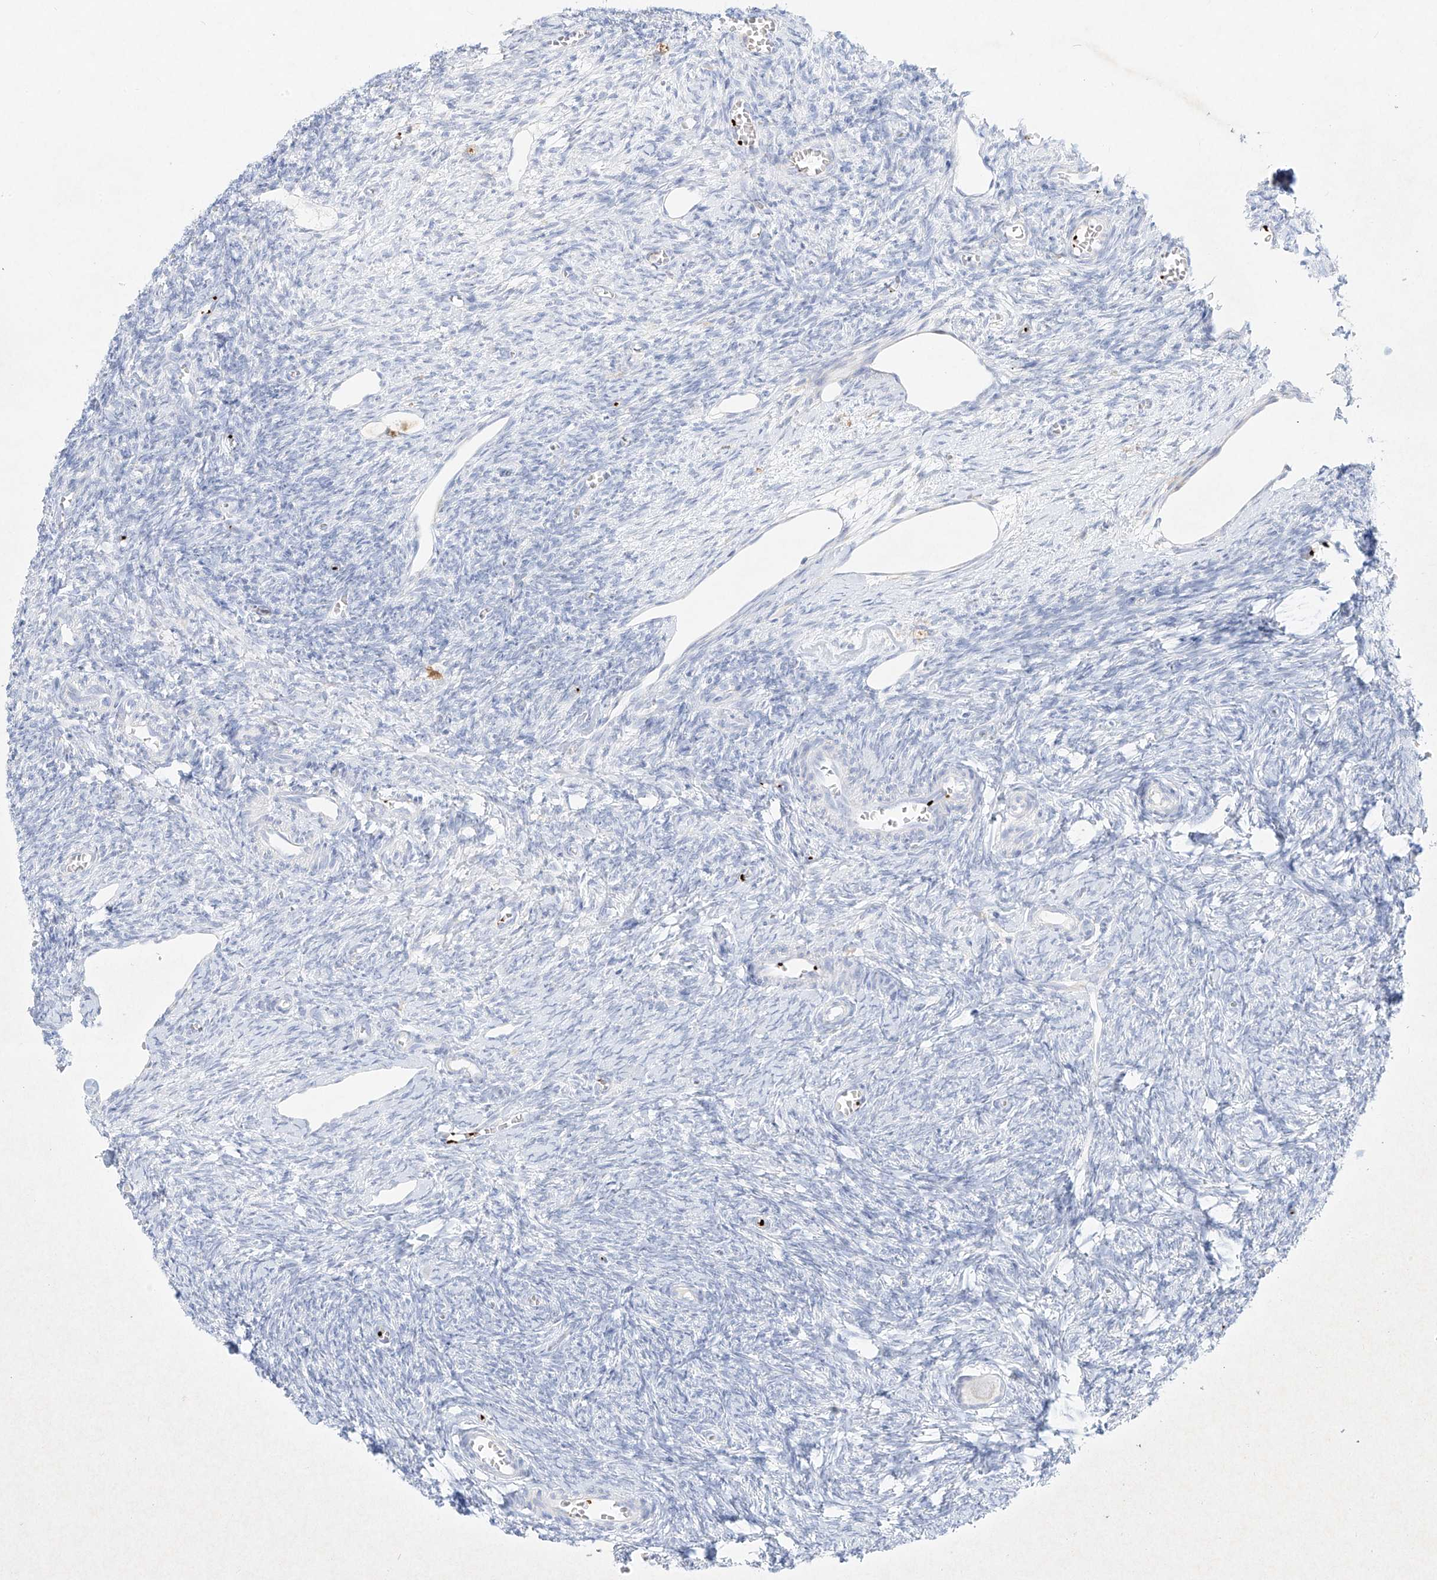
{"staining": {"intensity": "negative", "quantity": "none", "location": "none"}, "tissue": "ovary", "cell_type": "Follicle cells", "image_type": "normal", "snomed": [{"axis": "morphology", "description": "Normal tissue, NOS"}, {"axis": "topography", "description": "Ovary"}], "caption": "Immunohistochemistry micrograph of unremarkable ovary stained for a protein (brown), which shows no staining in follicle cells.", "gene": "PLEK", "patient": {"sex": "female", "age": 27}}